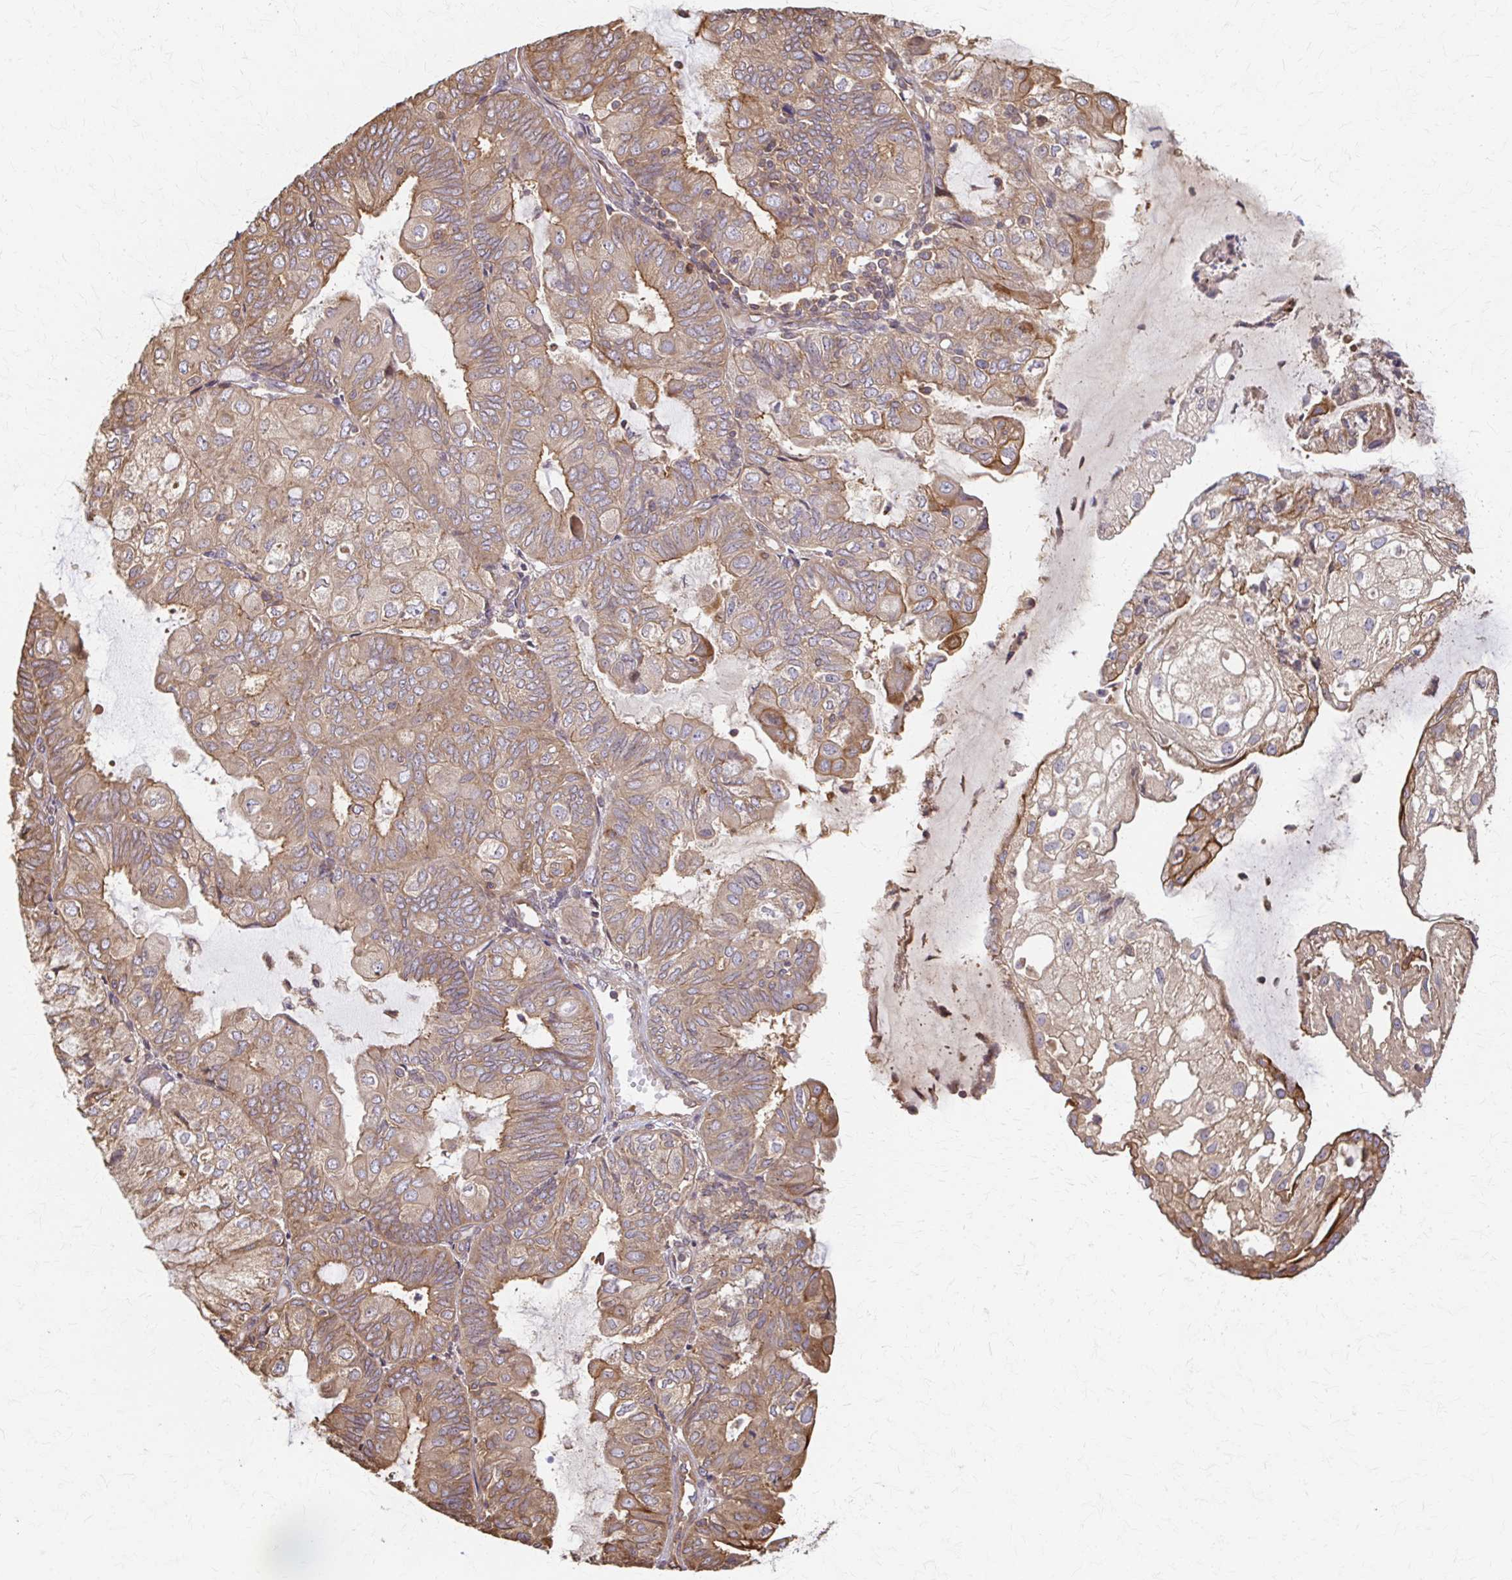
{"staining": {"intensity": "moderate", "quantity": ">75%", "location": "cytoplasmic/membranous"}, "tissue": "endometrial cancer", "cell_type": "Tumor cells", "image_type": "cancer", "snomed": [{"axis": "morphology", "description": "Adenocarcinoma, NOS"}, {"axis": "topography", "description": "Endometrium"}], "caption": "DAB (3,3'-diaminobenzidine) immunohistochemical staining of human endometrial cancer (adenocarcinoma) demonstrates moderate cytoplasmic/membranous protein staining in approximately >75% of tumor cells. The staining was performed using DAB, with brown indicating positive protein expression. Nuclei are stained blue with hematoxylin.", "gene": "ARHGAP35", "patient": {"sex": "female", "age": 81}}